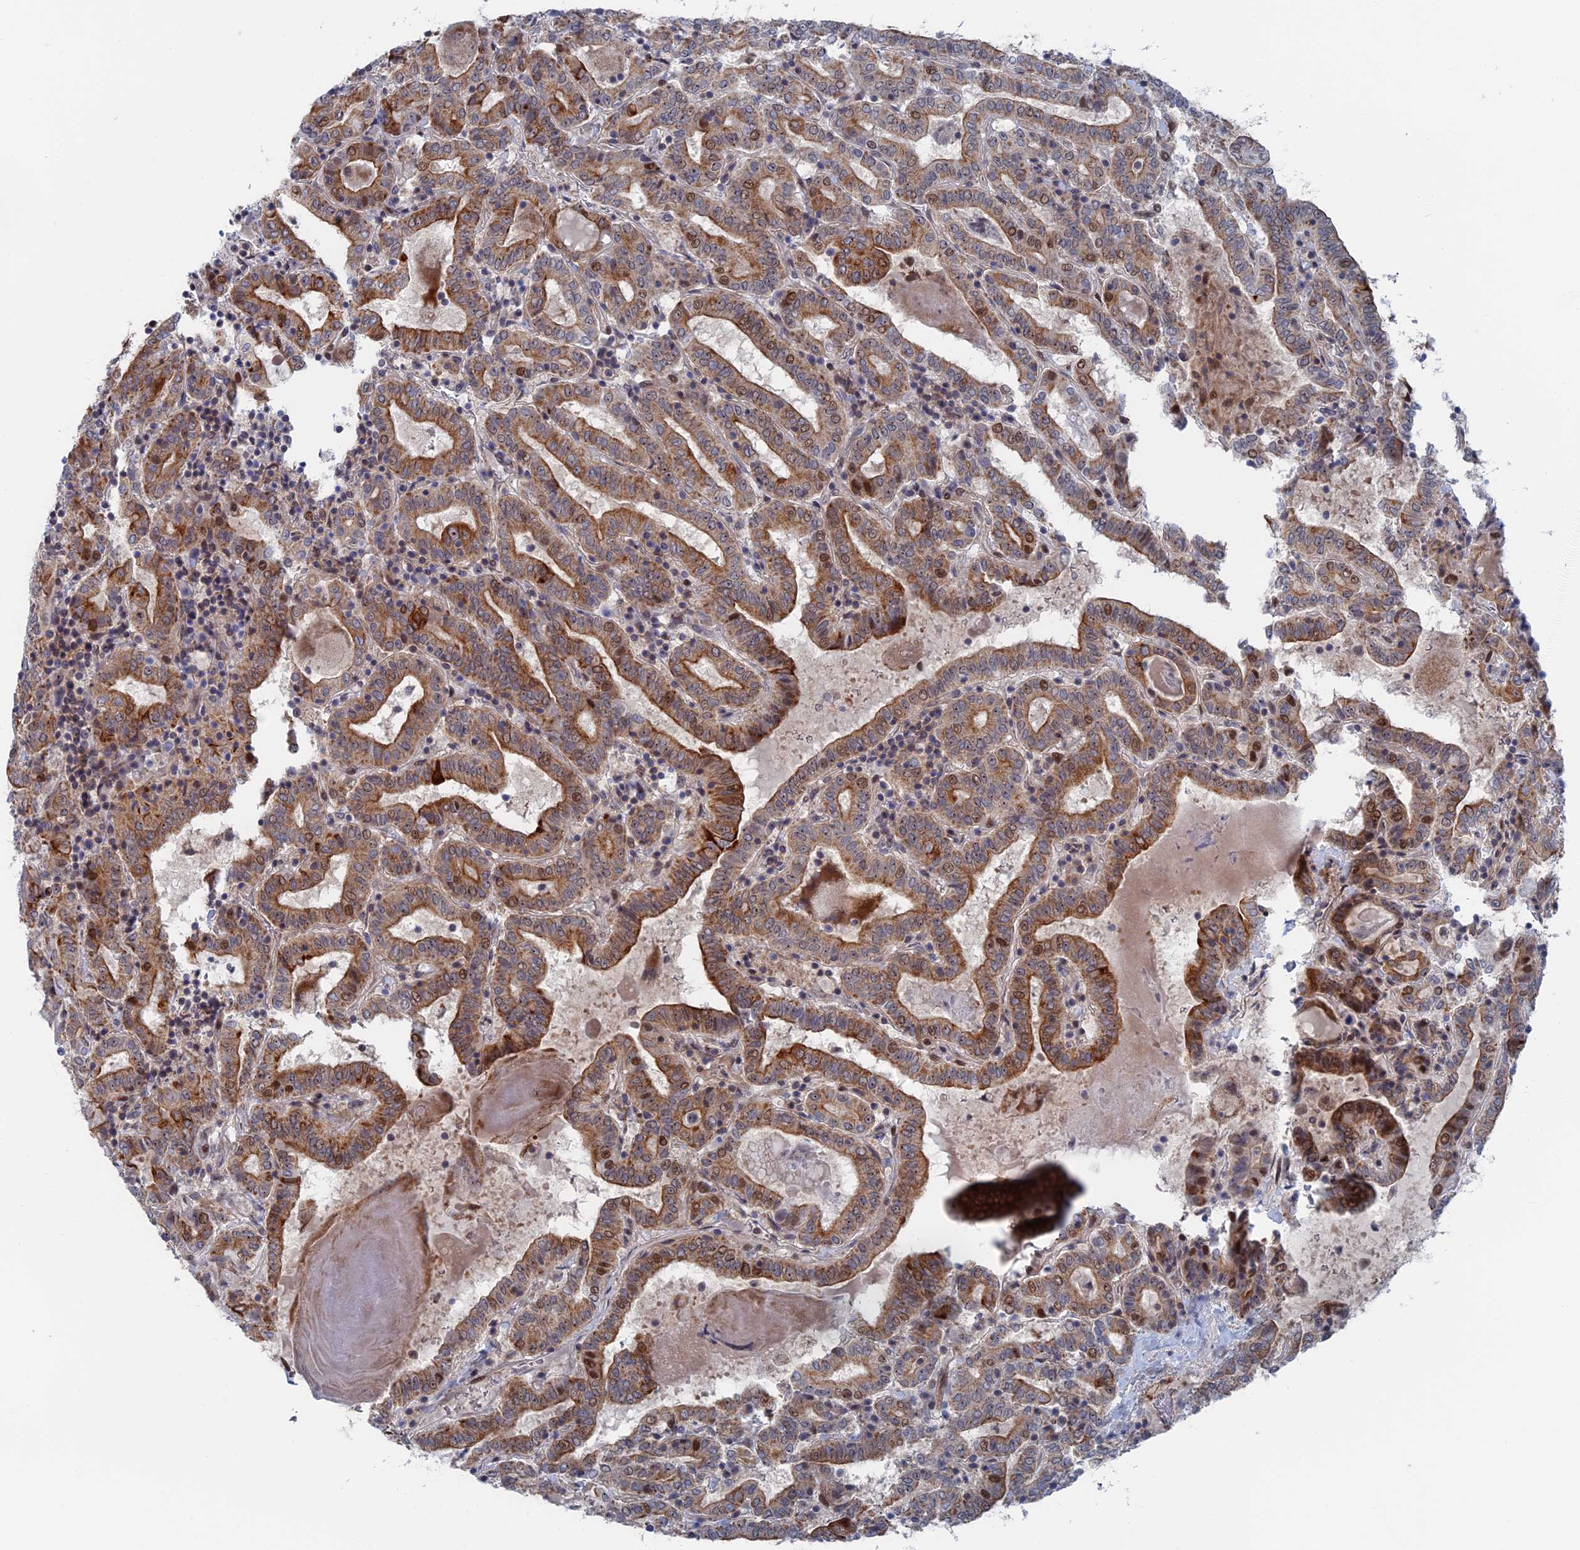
{"staining": {"intensity": "moderate", "quantity": "25%-75%", "location": "cytoplasmic/membranous"}, "tissue": "thyroid cancer", "cell_type": "Tumor cells", "image_type": "cancer", "snomed": [{"axis": "morphology", "description": "Papillary adenocarcinoma, NOS"}, {"axis": "topography", "description": "Thyroid gland"}], "caption": "Tumor cells reveal medium levels of moderate cytoplasmic/membranous expression in approximately 25%-75% of cells in thyroid cancer. (Stains: DAB in brown, nuclei in blue, Microscopy: brightfield microscopy at high magnification).", "gene": "IL7", "patient": {"sex": "female", "age": 72}}